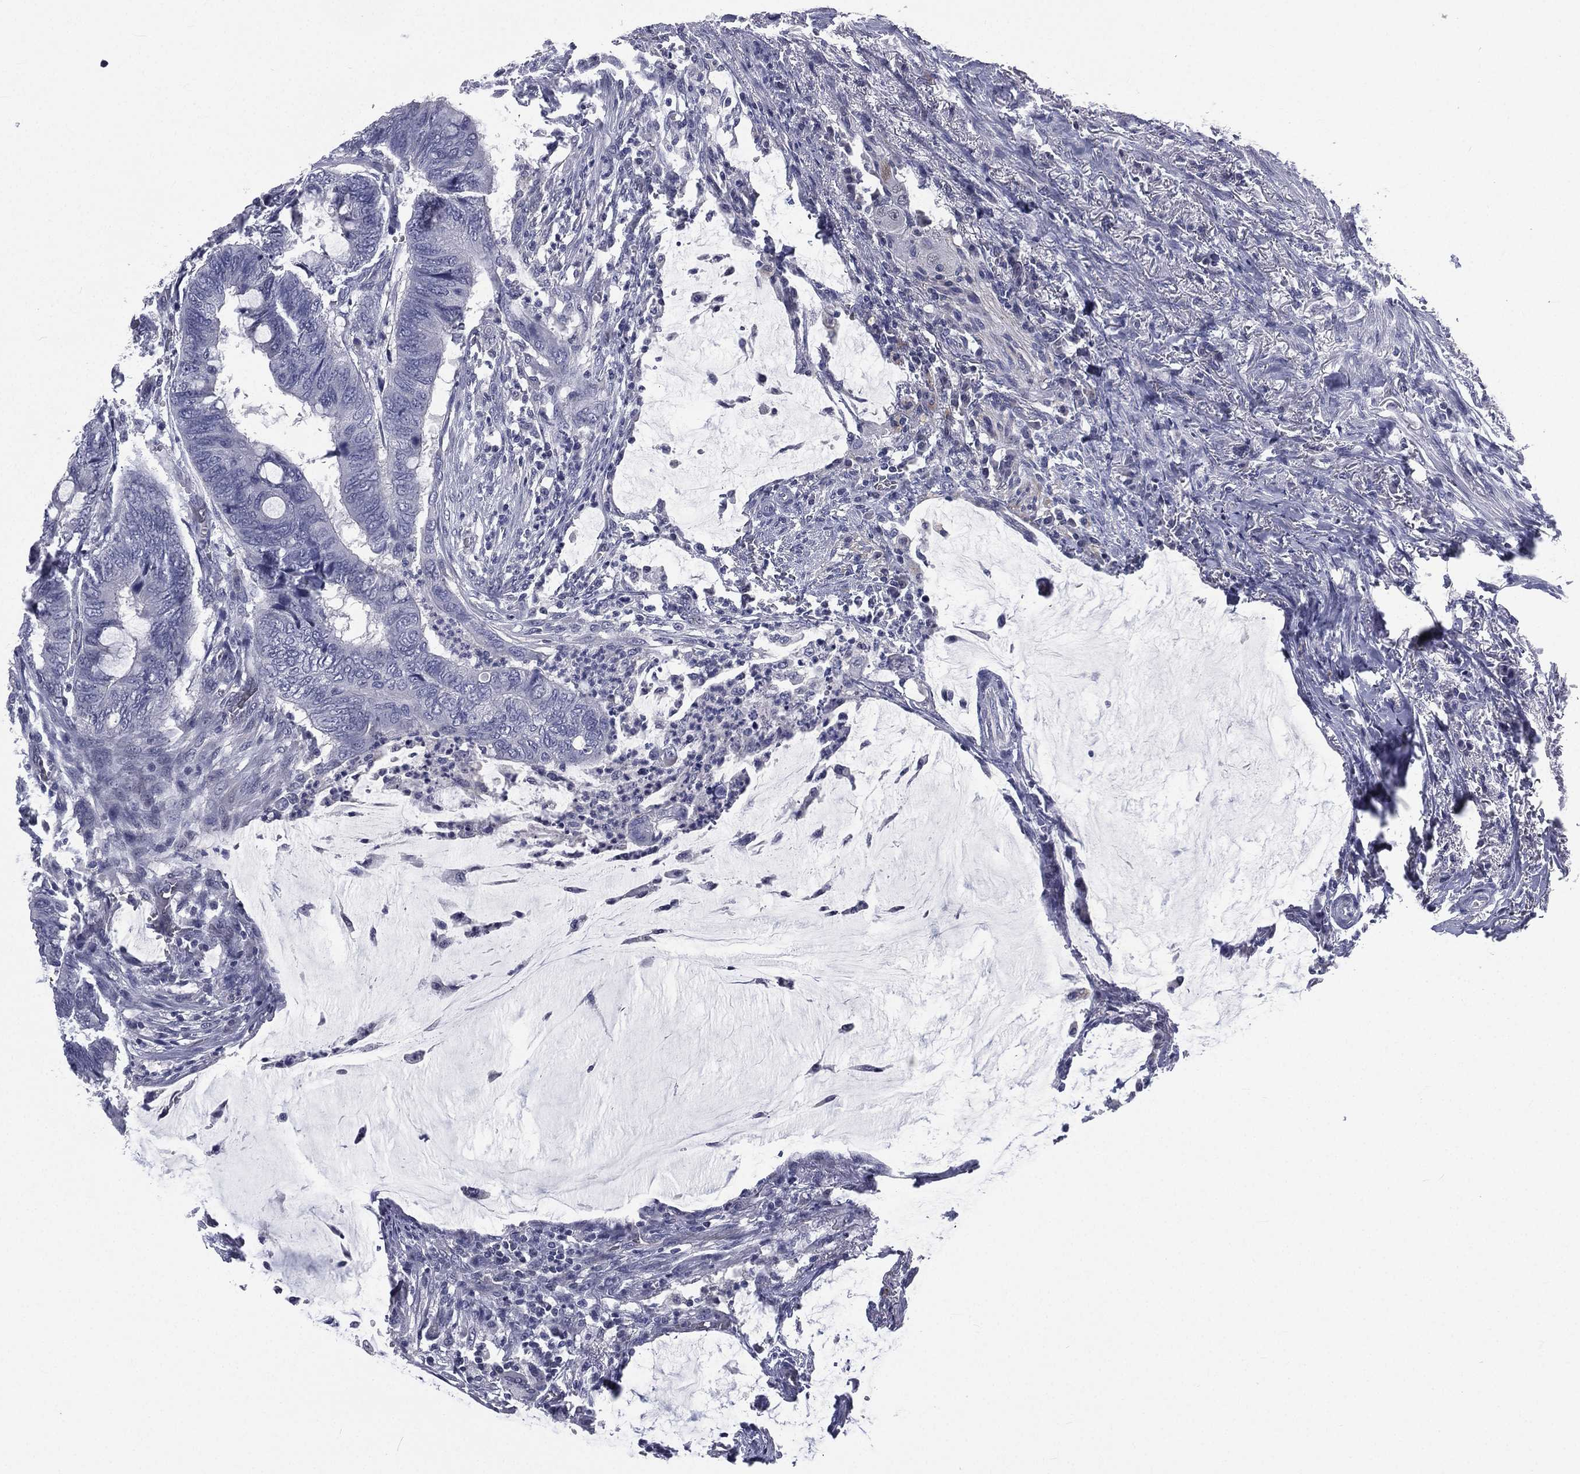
{"staining": {"intensity": "negative", "quantity": "none", "location": "none"}, "tissue": "colorectal cancer", "cell_type": "Tumor cells", "image_type": "cancer", "snomed": [{"axis": "morphology", "description": "Normal tissue, NOS"}, {"axis": "morphology", "description": "Adenocarcinoma, NOS"}, {"axis": "topography", "description": "Rectum"}, {"axis": "topography", "description": "Peripheral nerve tissue"}], "caption": "Immunohistochemistry of human adenocarcinoma (colorectal) demonstrates no expression in tumor cells.", "gene": "IFT27", "patient": {"sex": "male", "age": 92}}